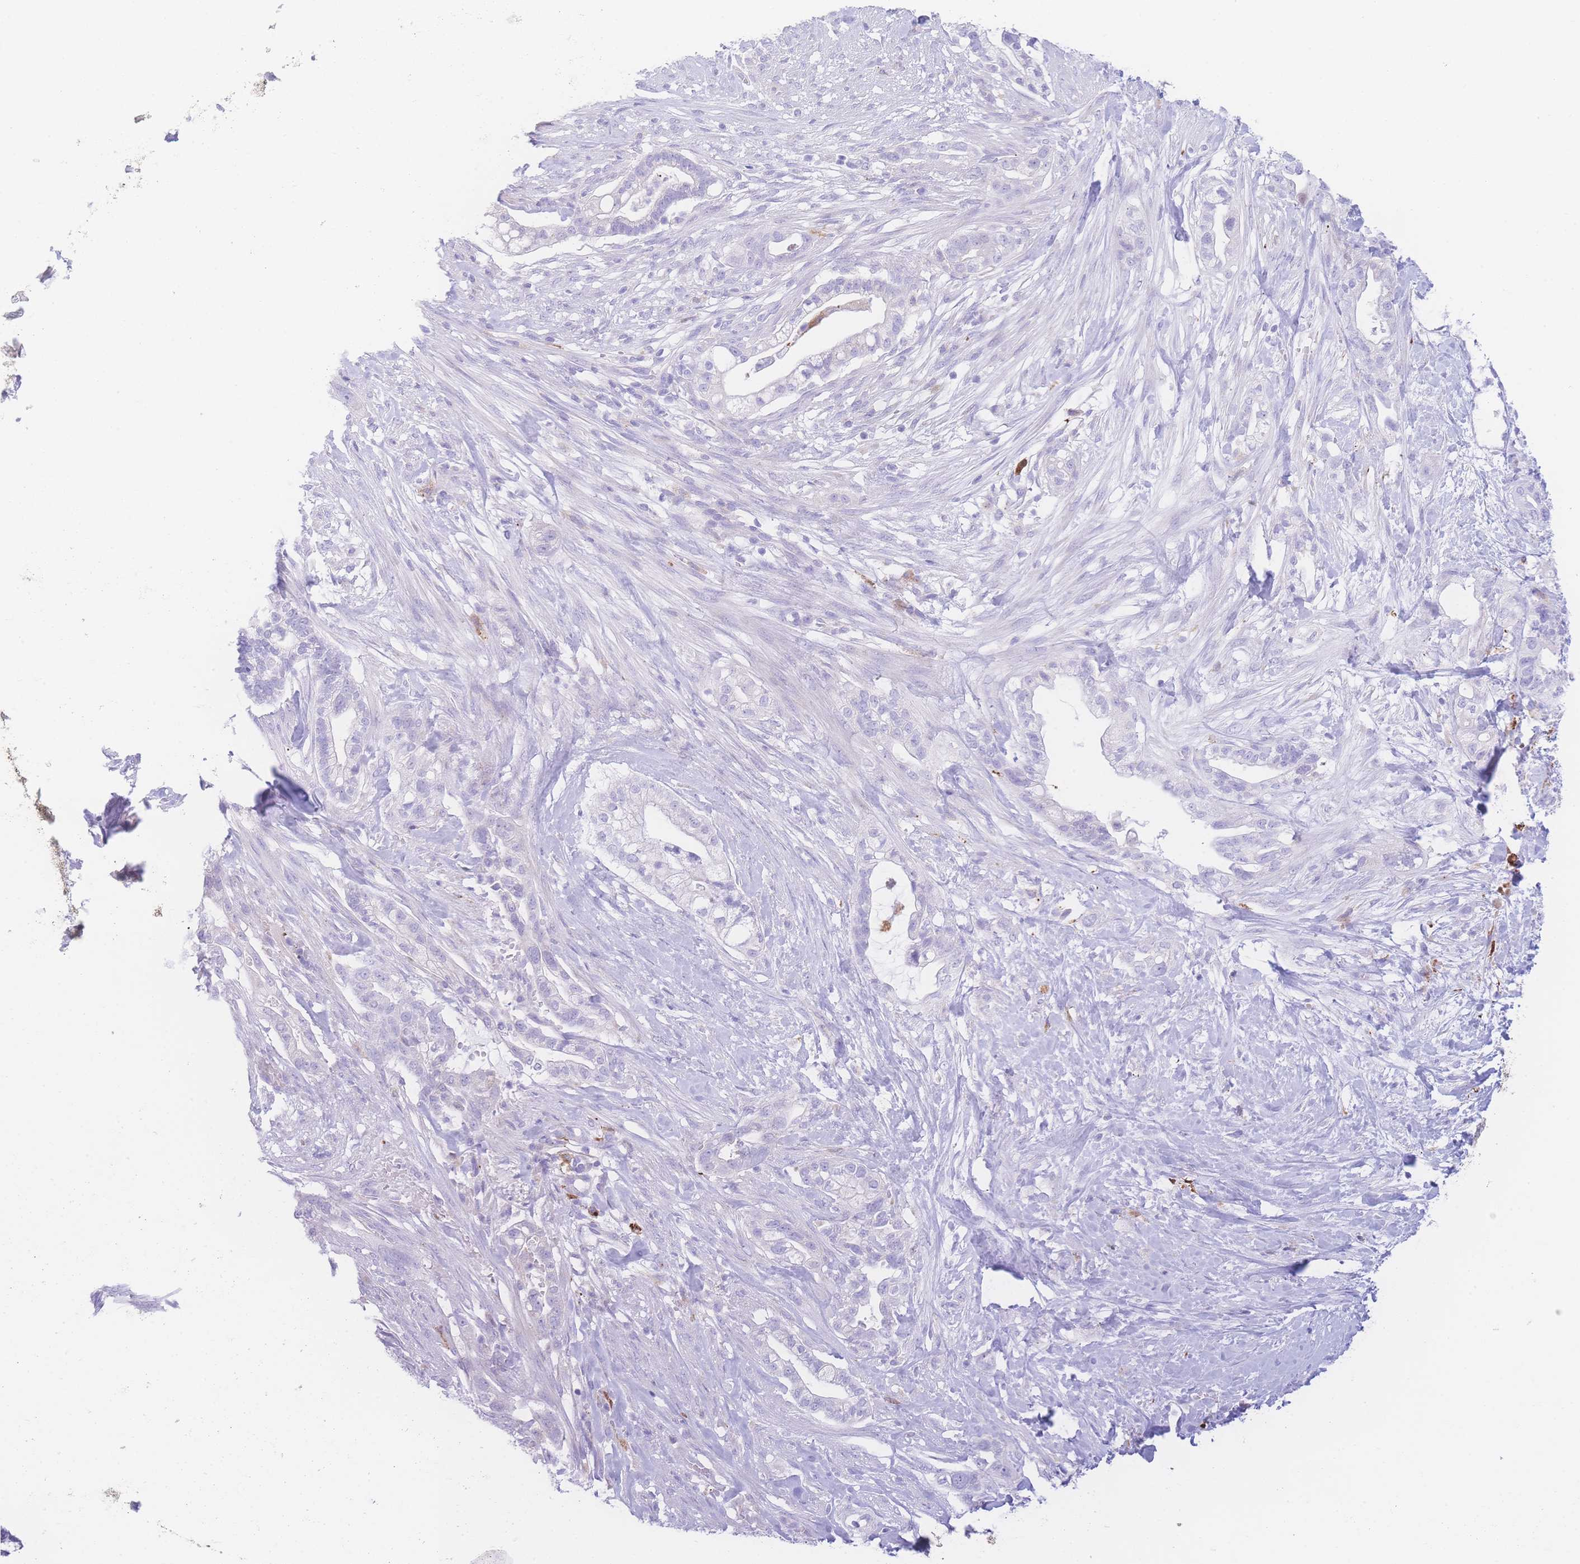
{"staining": {"intensity": "weak", "quantity": "<25%", "location": "cytoplasmic/membranous"}, "tissue": "pancreatic cancer", "cell_type": "Tumor cells", "image_type": "cancer", "snomed": [{"axis": "morphology", "description": "Adenocarcinoma, NOS"}, {"axis": "topography", "description": "Pancreas"}], "caption": "Histopathology image shows no protein expression in tumor cells of pancreatic cancer (adenocarcinoma) tissue.", "gene": "NBEAL1", "patient": {"sex": "male", "age": 44}}